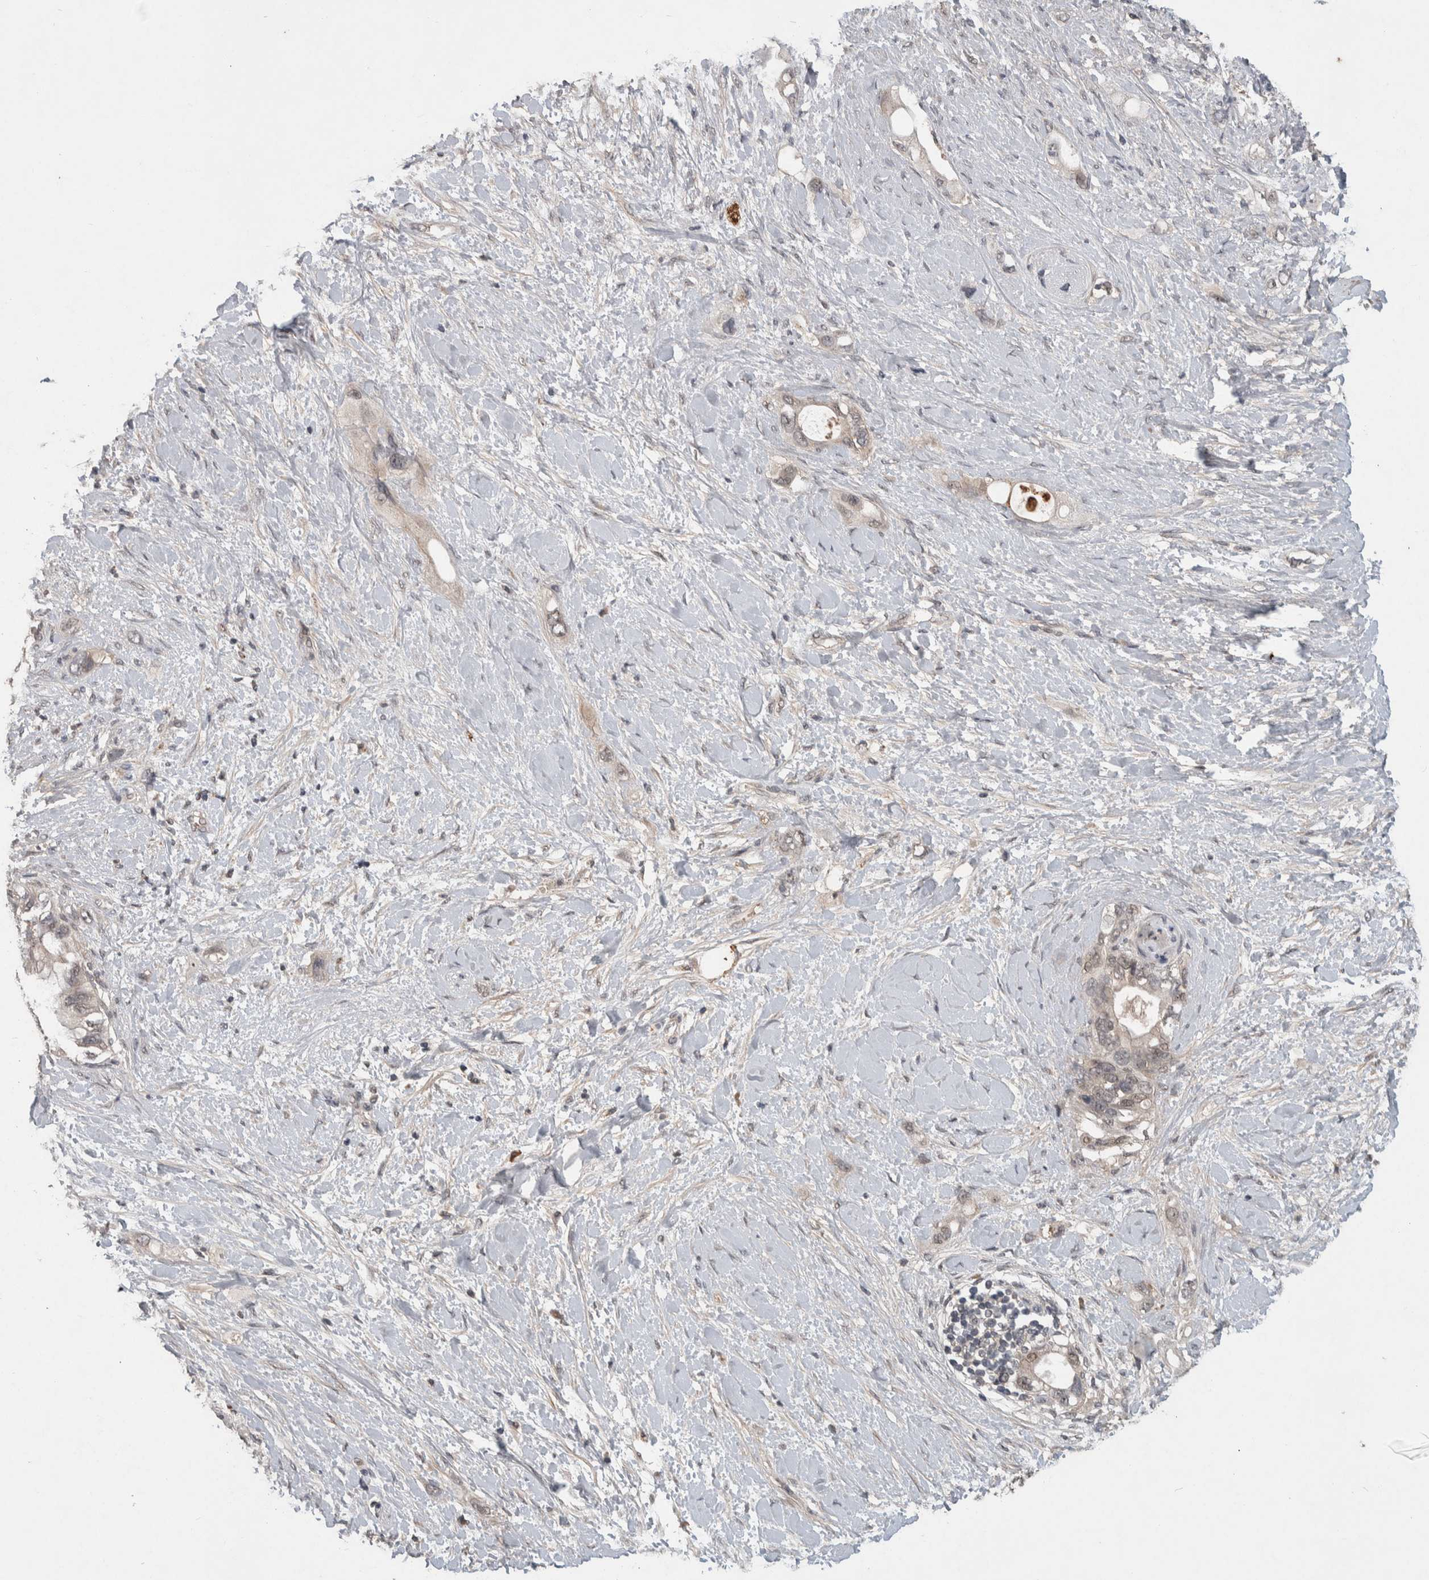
{"staining": {"intensity": "weak", "quantity": "<25%", "location": "cytoplasmic/membranous,nuclear"}, "tissue": "pancreatic cancer", "cell_type": "Tumor cells", "image_type": "cancer", "snomed": [{"axis": "morphology", "description": "Adenocarcinoma, NOS"}, {"axis": "topography", "description": "Pancreas"}], "caption": "The micrograph demonstrates no significant positivity in tumor cells of pancreatic adenocarcinoma. (DAB (3,3'-diaminobenzidine) IHC, high magnification).", "gene": "CHRM3", "patient": {"sex": "female", "age": 56}}